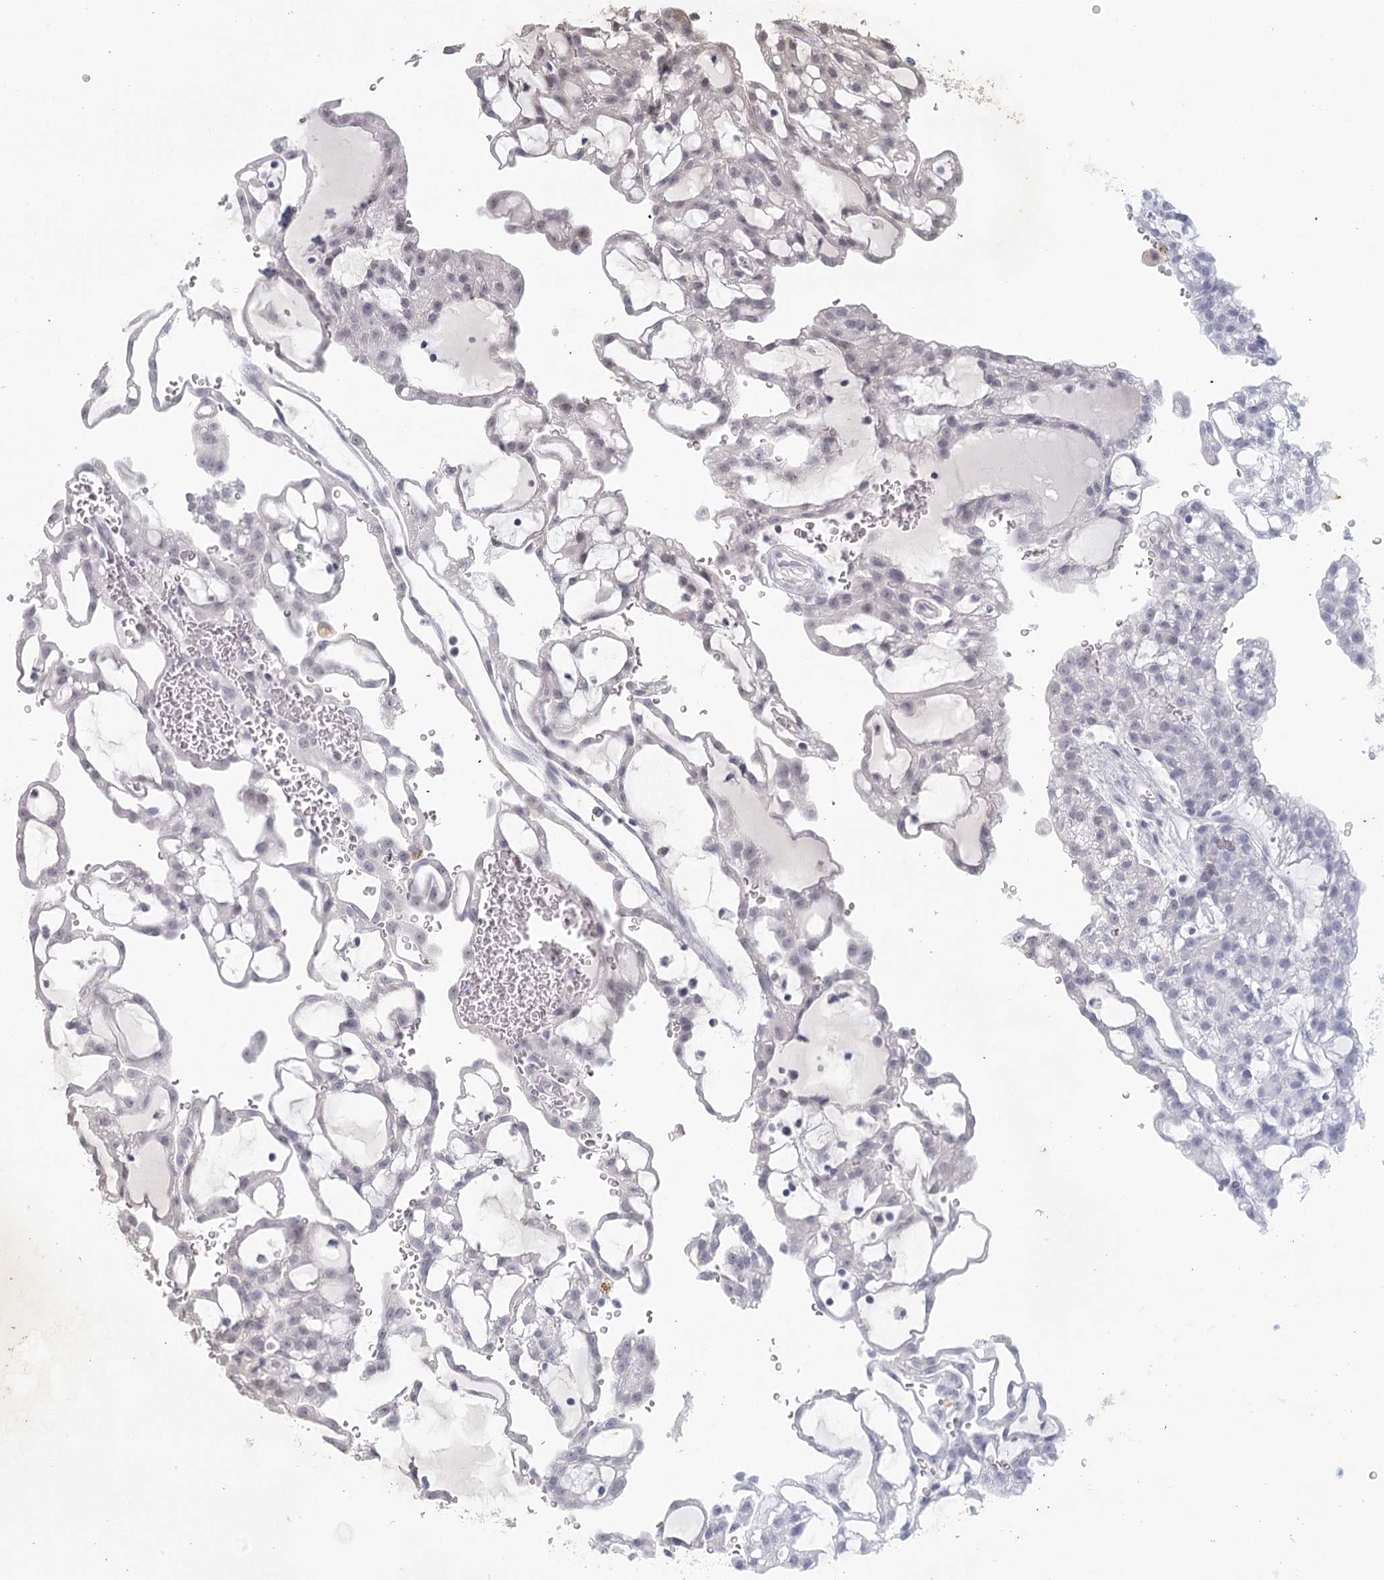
{"staining": {"intensity": "negative", "quantity": "none", "location": "none"}, "tissue": "renal cancer", "cell_type": "Tumor cells", "image_type": "cancer", "snomed": [{"axis": "morphology", "description": "Adenocarcinoma, NOS"}, {"axis": "topography", "description": "Kidney"}], "caption": "Immunohistochemistry (IHC) photomicrograph of neoplastic tissue: human renal cancer (adenocarcinoma) stained with DAB demonstrates no significant protein expression in tumor cells. The staining was performed using DAB (3,3'-diaminobenzidine) to visualize the protein expression in brown, while the nuclei were stained in blue with hematoxylin (Magnification: 20x).", "gene": "WNT8B", "patient": {"sex": "male", "age": 63}}